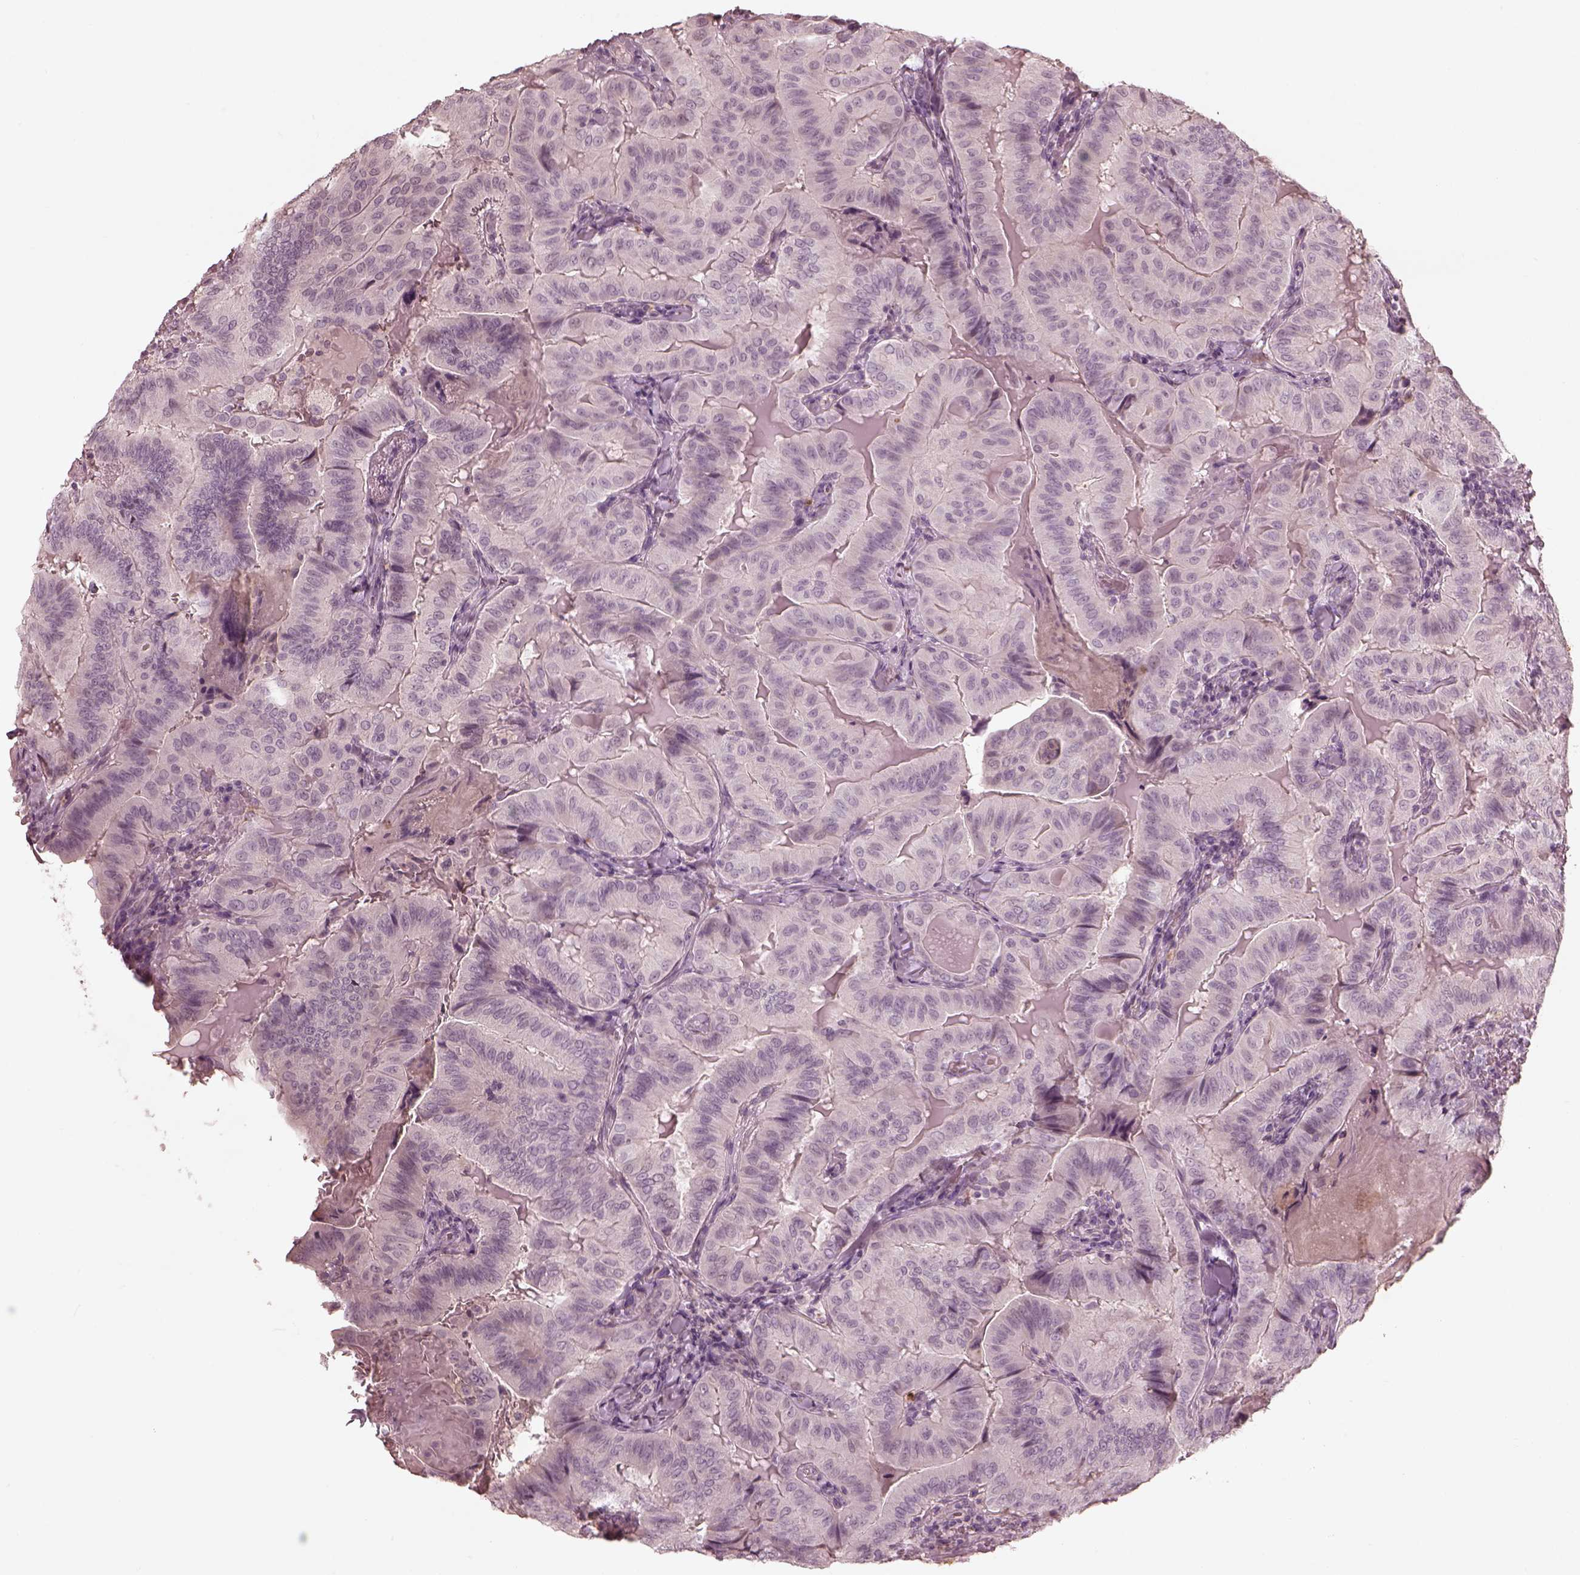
{"staining": {"intensity": "negative", "quantity": "none", "location": "none"}, "tissue": "thyroid cancer", "cell_type": "Tumor cells", "image_type": "cancer", "snomed": [{"axis": "morphology", "description": "Papillary adenocarcinoma, NOS"}, {"axis": "topography", "description": "Thyroid gland"}], "caption": "This image is of papillary adenocarcinoma (thyroid) stained with immunohistochemistry to label a protein in brown with the nuclei are counter-stained blue. There is no positivity in tumor cells.", "gene": "ADRB3", "patient": {"sex": "female", "age": 68}}